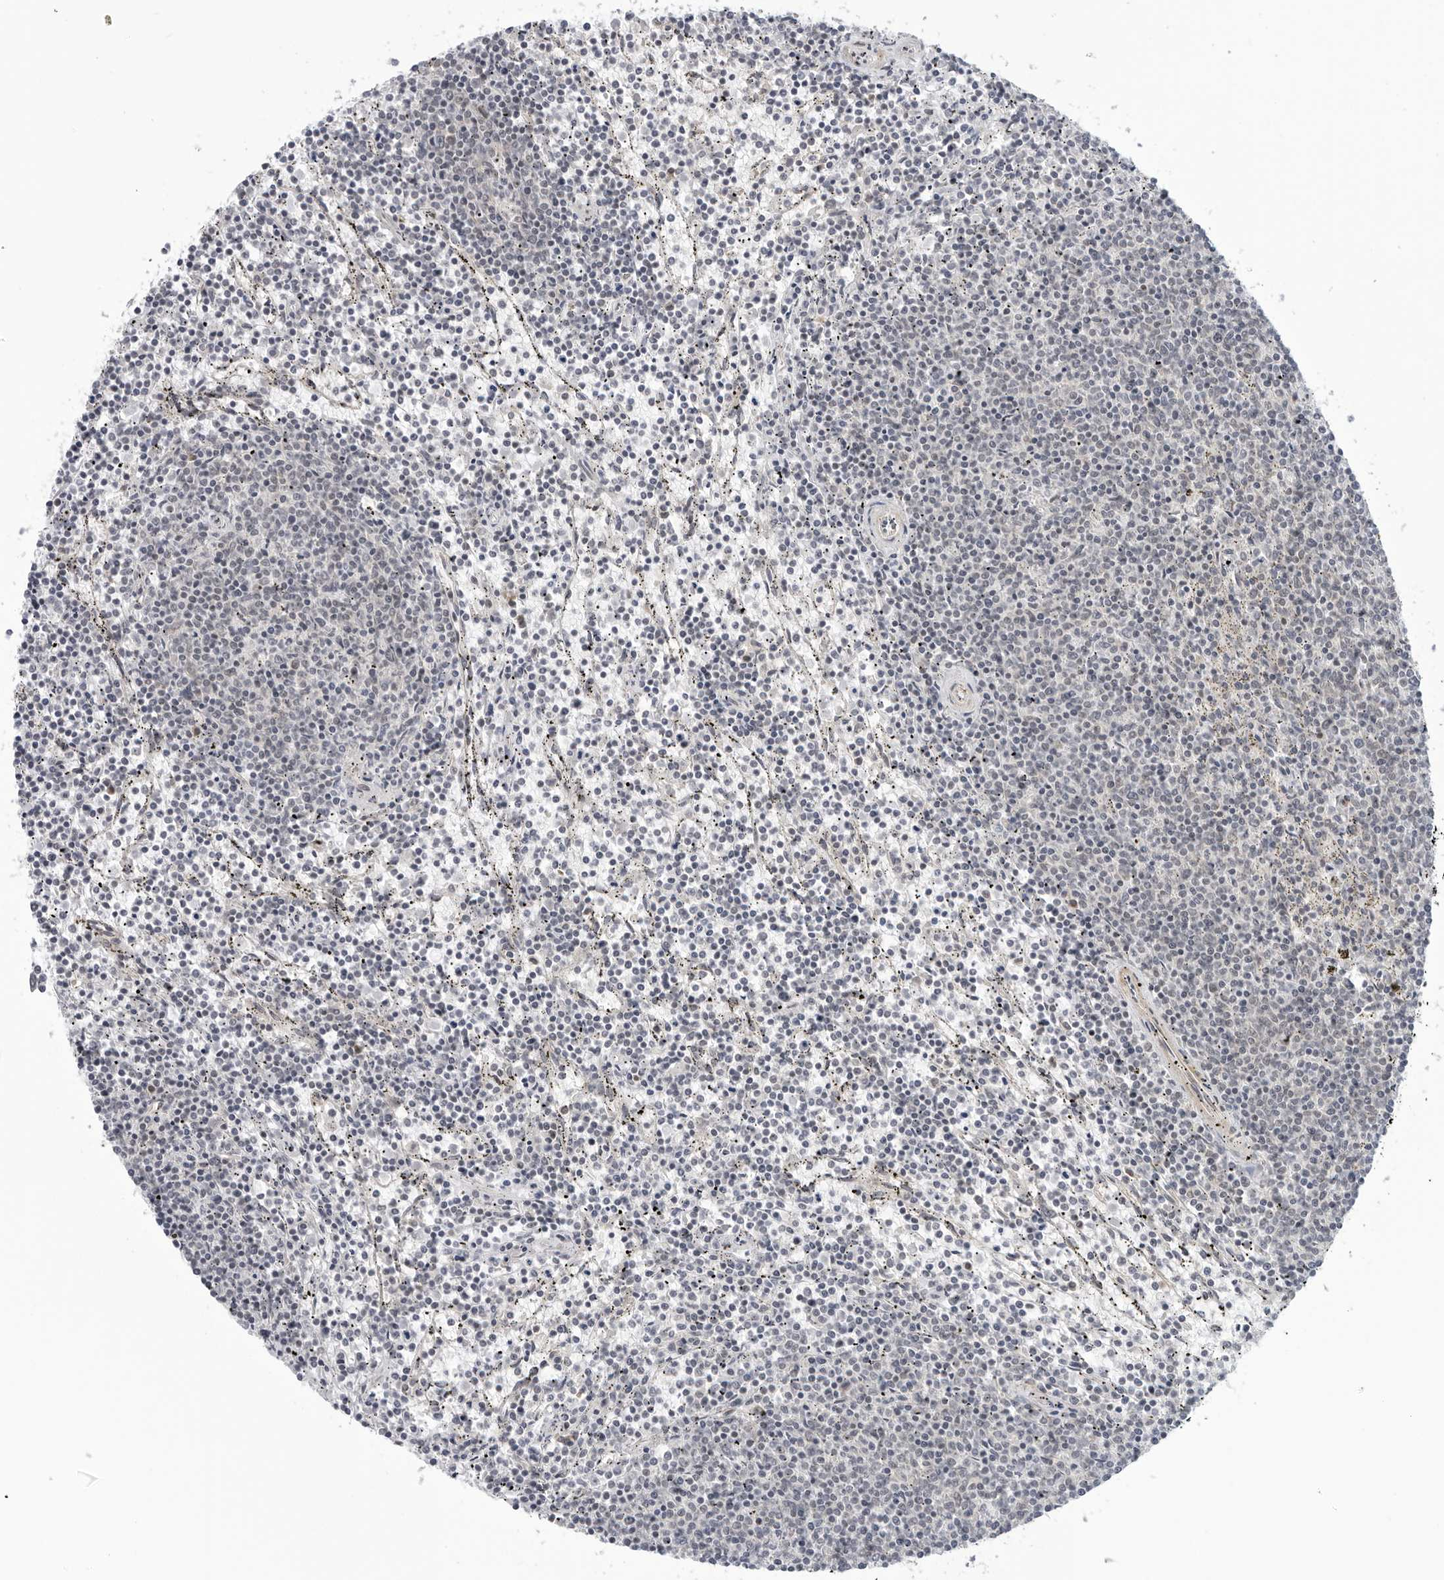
{"staining": {"intensity": "negative", "quantity": "none", "location": "none"}, "tissue": "lymphoma", "cell_type": "Tumor cells", "image_type": "cancer", "snomed": [{"axis": "morphology", "description": "Malignant lymphoma, non-Hodgkin's type, Low grade"}, {"axis": "topography", "description": "Spleen"}], "caption": "Lymphoma stained for a protein using immunohistochemistry reveals no staining tumor cells.", "gene": "SUGCT", "patient": {"sex": "female", "age": 50}}